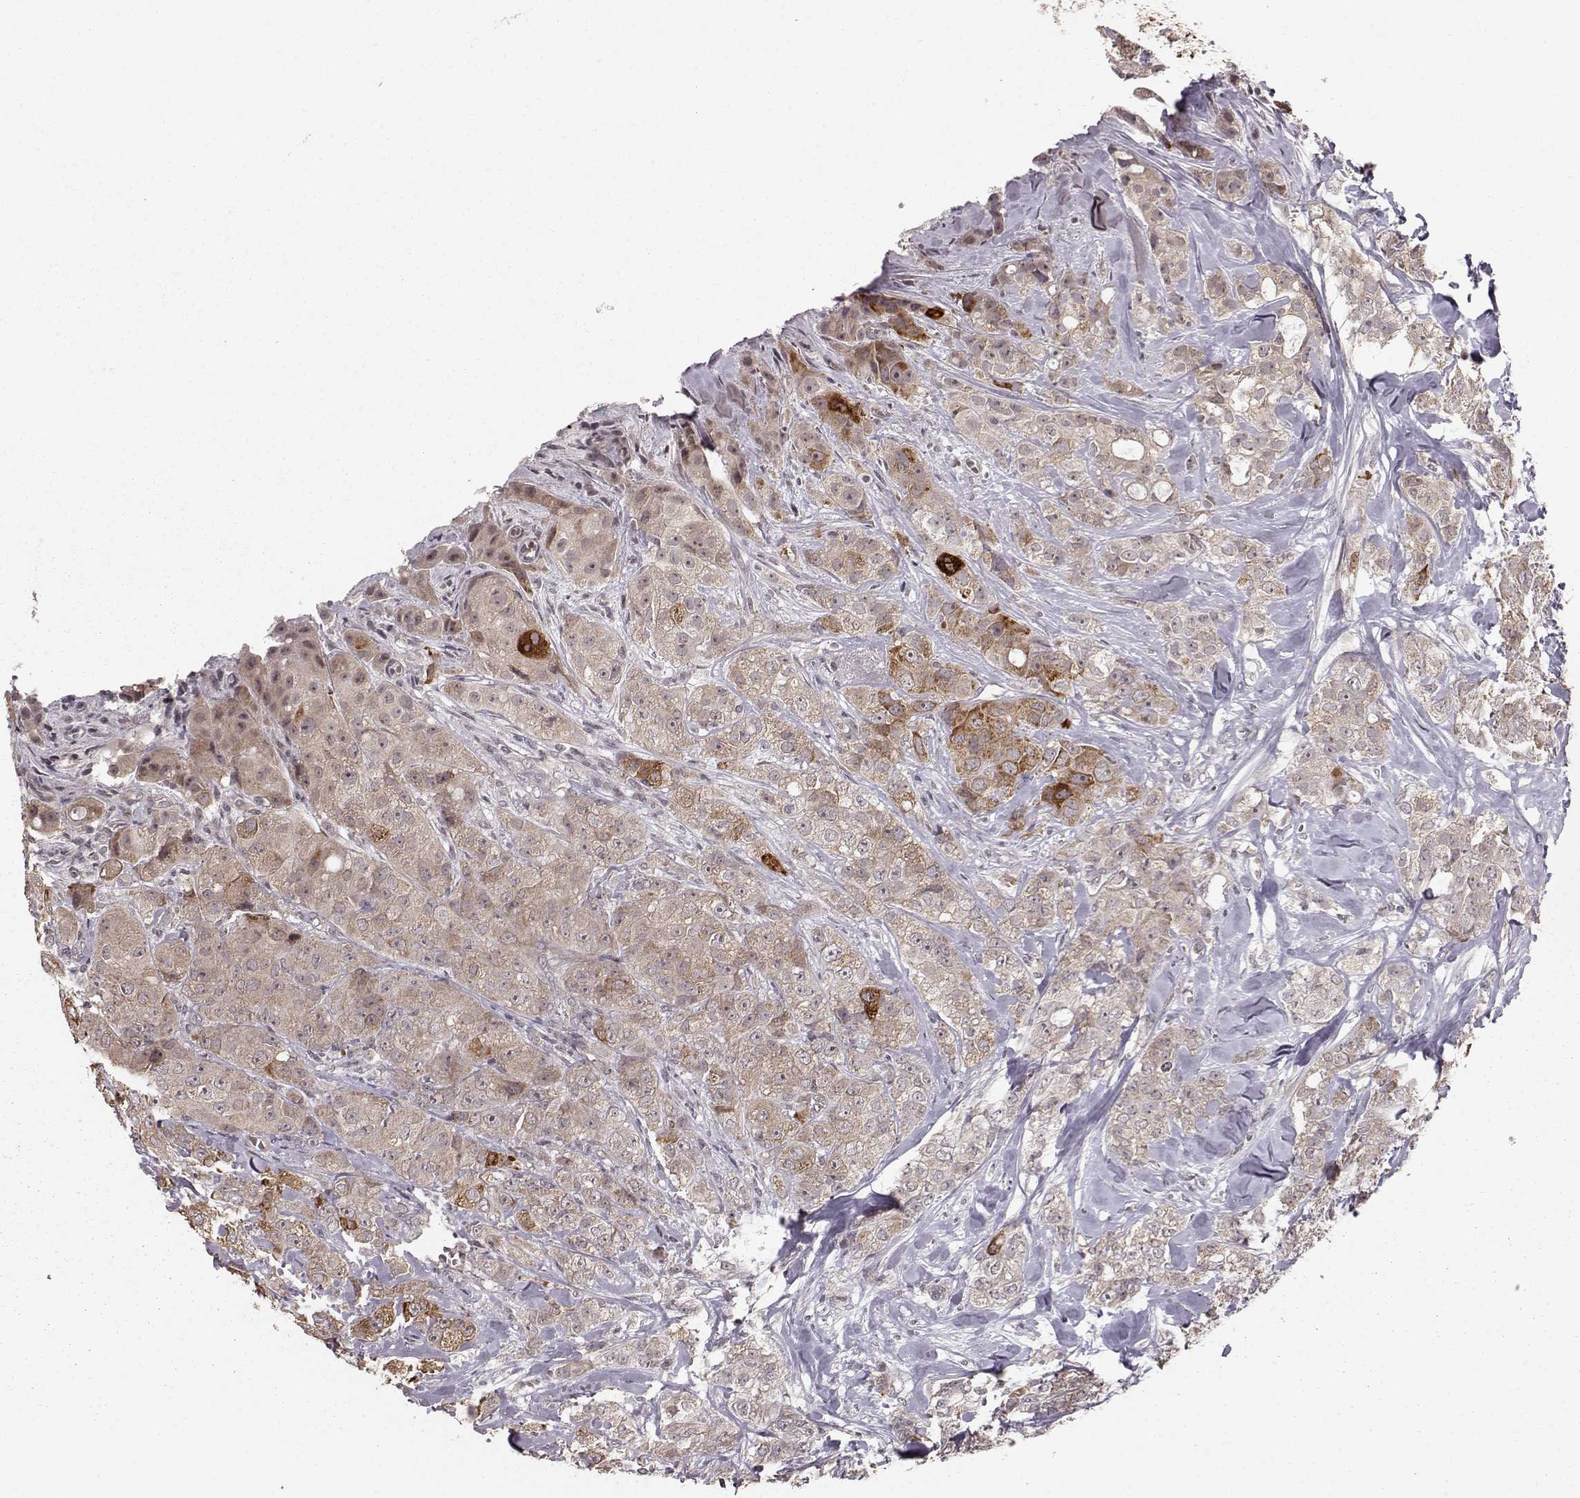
{"staining": {"intensity": "moderate", "quantity": ">75%", "location": "cytoplasmic/membranous"}, "tissue": "breast cancer", "cell_type": "Tumor cells", "image_type": "cancer", "snomed": [{"axis": "morphology", "description": "Duct carcinoma"}, {"axis": "topography", "description": "Breast"}], "caption": "Brown immunohistochemical staining in breast intraductal carcinoma displays moderate cytoplasmic/membranous staining in about >75% of tumor cells. Using DAB (3,3'-diaminobenzidine) (brown) and hematoxylin (blue) stains, captured at high magnification using brightfield microscopy.", "gene": "ELOVL5", "patient": {"sex": "female", "age": 43}}